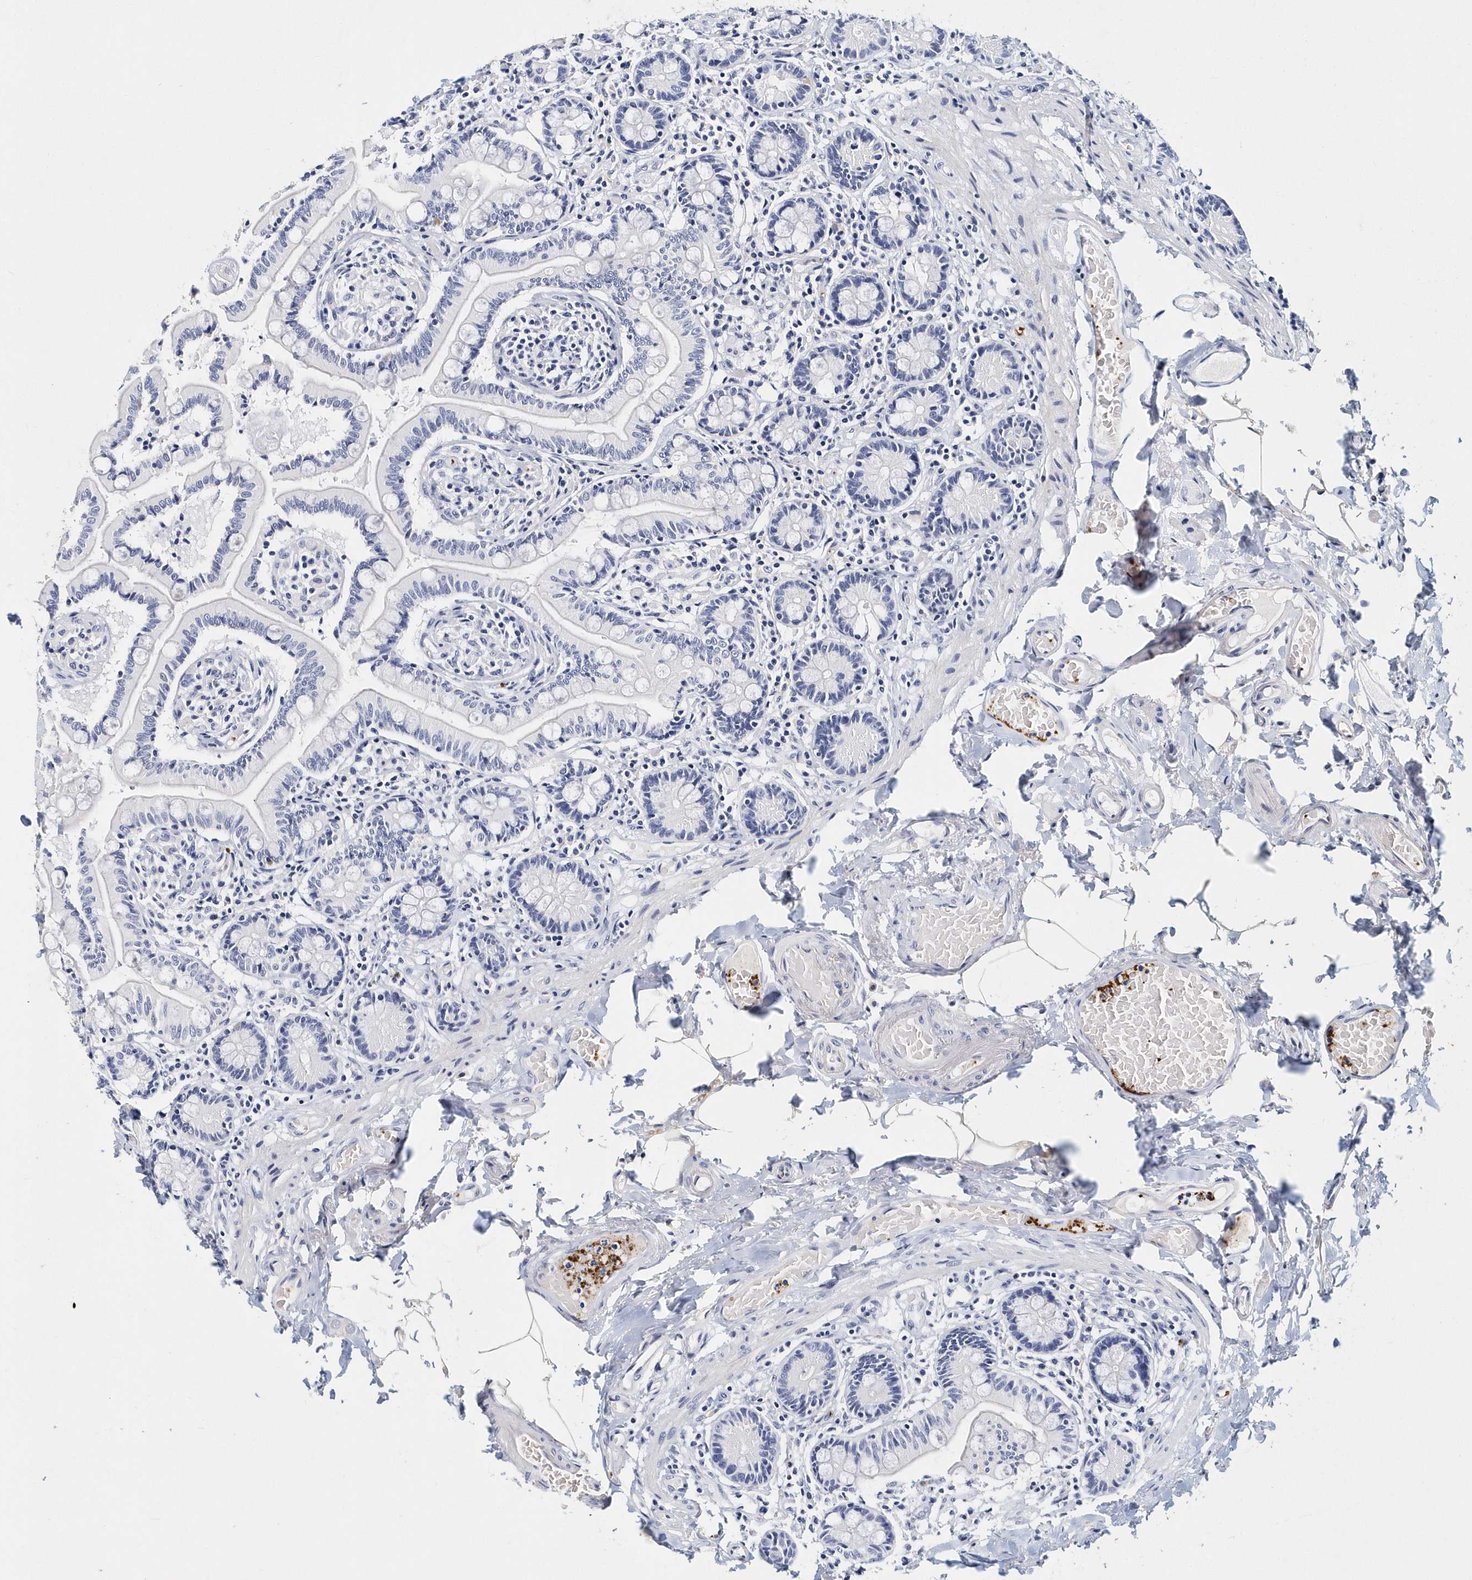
{"staining": {"intensity": "negative", "quantity": "none", "location": "none"}, "tissue": "small intestine", "cell_type": "Glandular cells", "image_type": "normal", "snomed": [{"axis": "morphology", "description": "Normal tissue, NOS"}, {"axis": "topography", "description": "Small intestine"}], "caption": "Photomicrograph shows no protein positivity in glandular cells of normal small intestine. The staining was performed using DAB to visualize the protein expression in brown, while the nuclei were stained in blue with hematoxylin (Magnification: 20x).", "gene": "ITGA2B", "patient": {"sex": "female", "age": 64}}